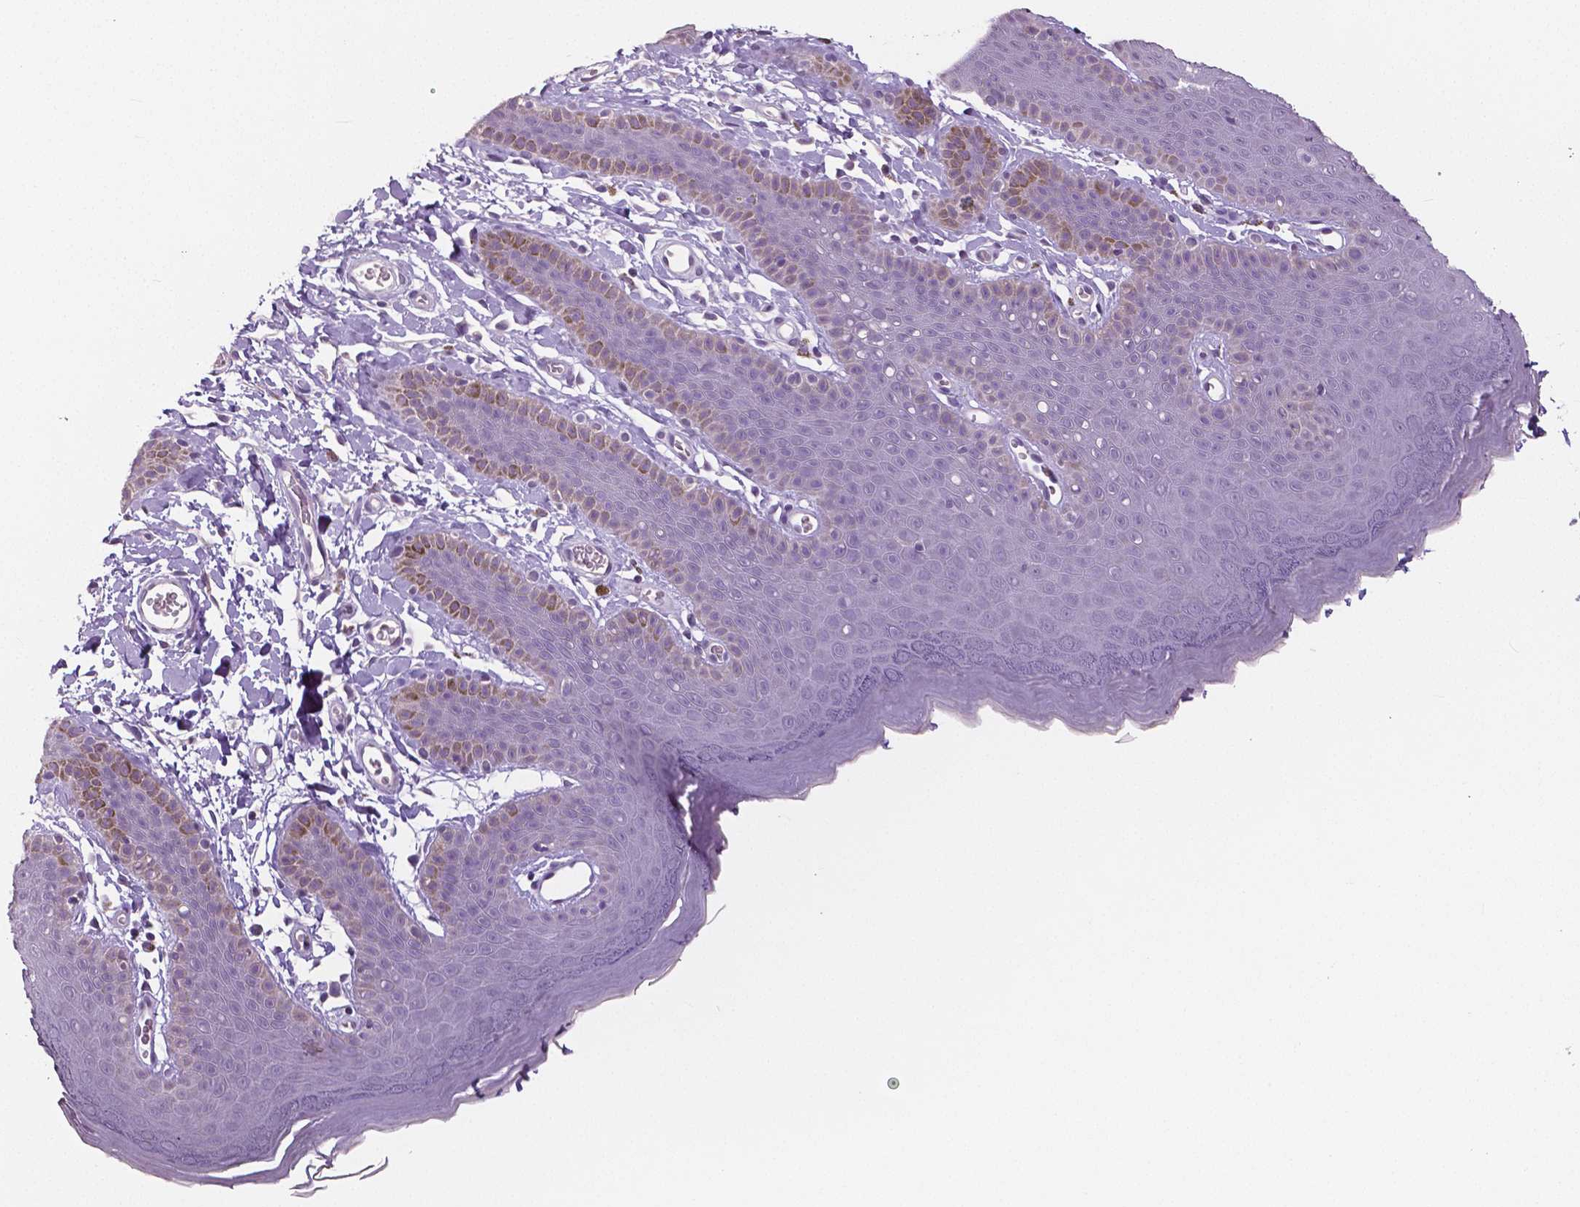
{"staining": {"intensity": "moderate", "quantity": "<25%", "location": "cytoplasmic/membranous"}, "tissue": "skin", "cell_type": "Epidermal cells", "image_type": "normal", "snomed": [{"axis": "morphology", "description": "Normal tissue, NOS"}, {"axis": "topography", "description": "Anal"}], "caption": "IHC (DAB (3,3'-diaminobenzidine)) staining of benign human skin reveals moderate cytoplasmic/membranous protein staining in about <25% of epidermal cells. (DAB (3,3'-diaminobenzidine) IHC, brown staining for protein, blue staining for nuclei).", "gene": "NECAB1", "patient": {"sex": "male", "age": 53}}